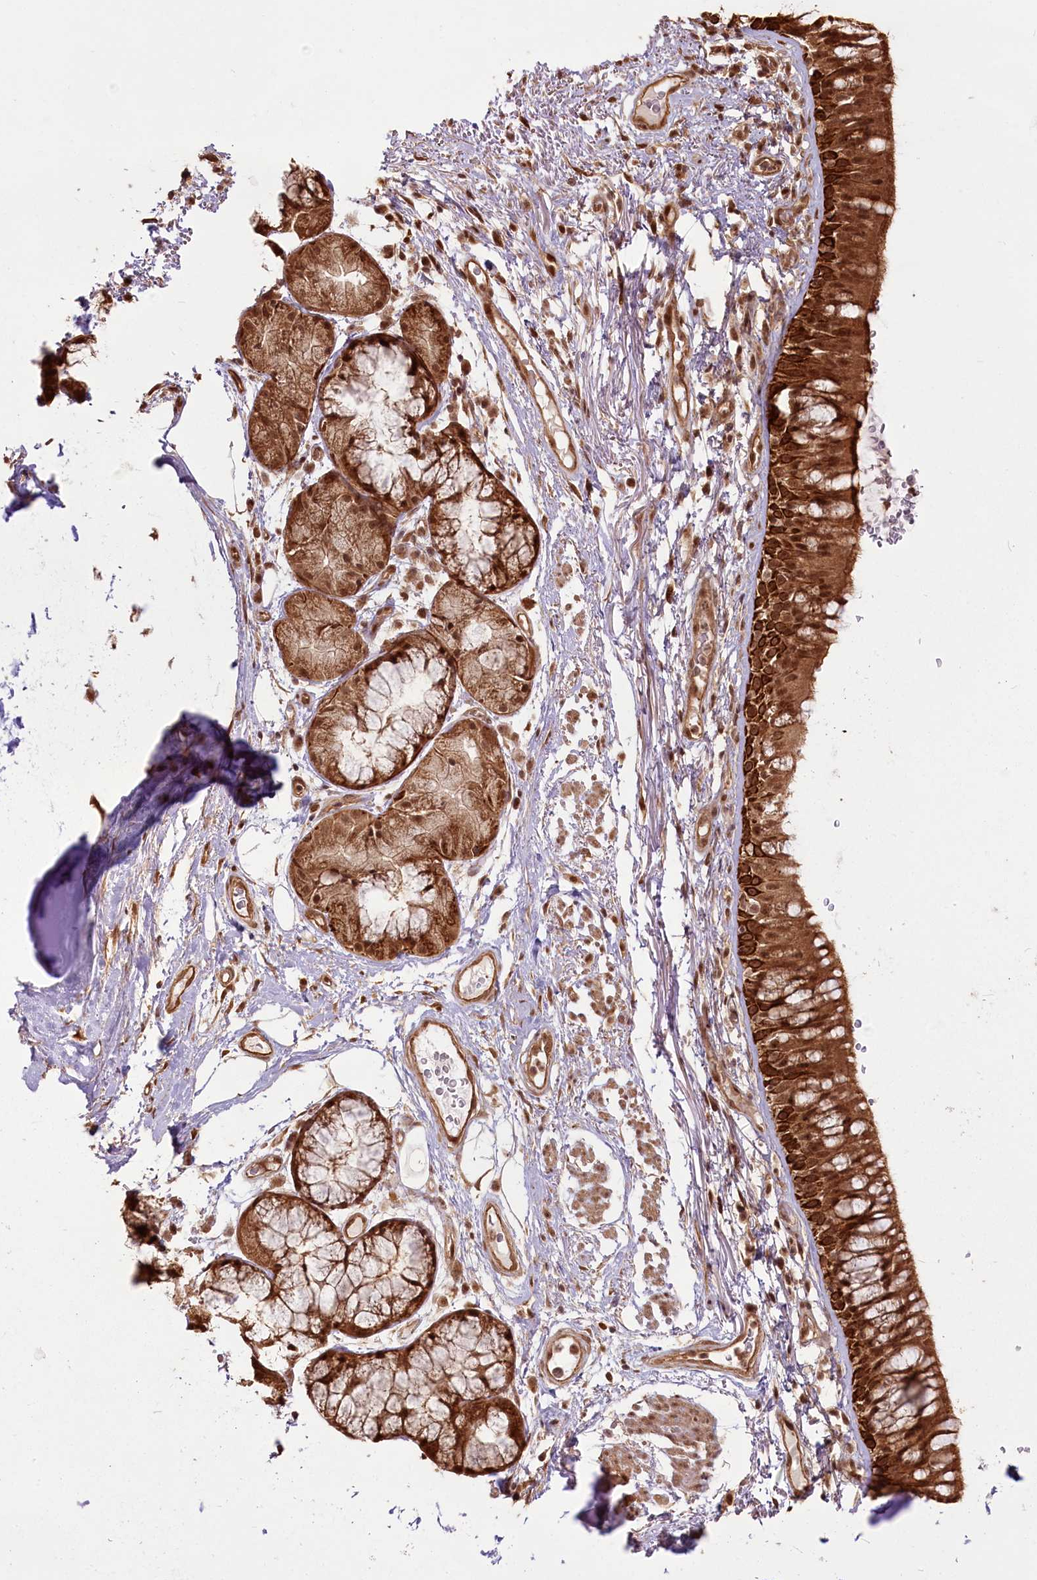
{"staining": {"intensity": "strong", "quantity": ">75%", "location": "cytoplasmic/membranous,nuclear"}, "tissue": "bronchus", "cell_type": "Respiratory epithelial cells", "image_type": "normal", "snomed": [{"axis": "morphology", "description": "Normal tissue, NOS"}, {"axis": "topography", "description": "Cartilage tissue"}, {"axis": "topography", "description": "Bronchus"}], "caption": "Immunohistochemistry (DAB) staining of normal human bronchus exhibits strong cytoplasmic/membranous,nuclear protein expression in approximately >75% of respiratory epithelial cells.", "gene": "R3HDM2", "patient": {"sex": "female", "age": 73}}